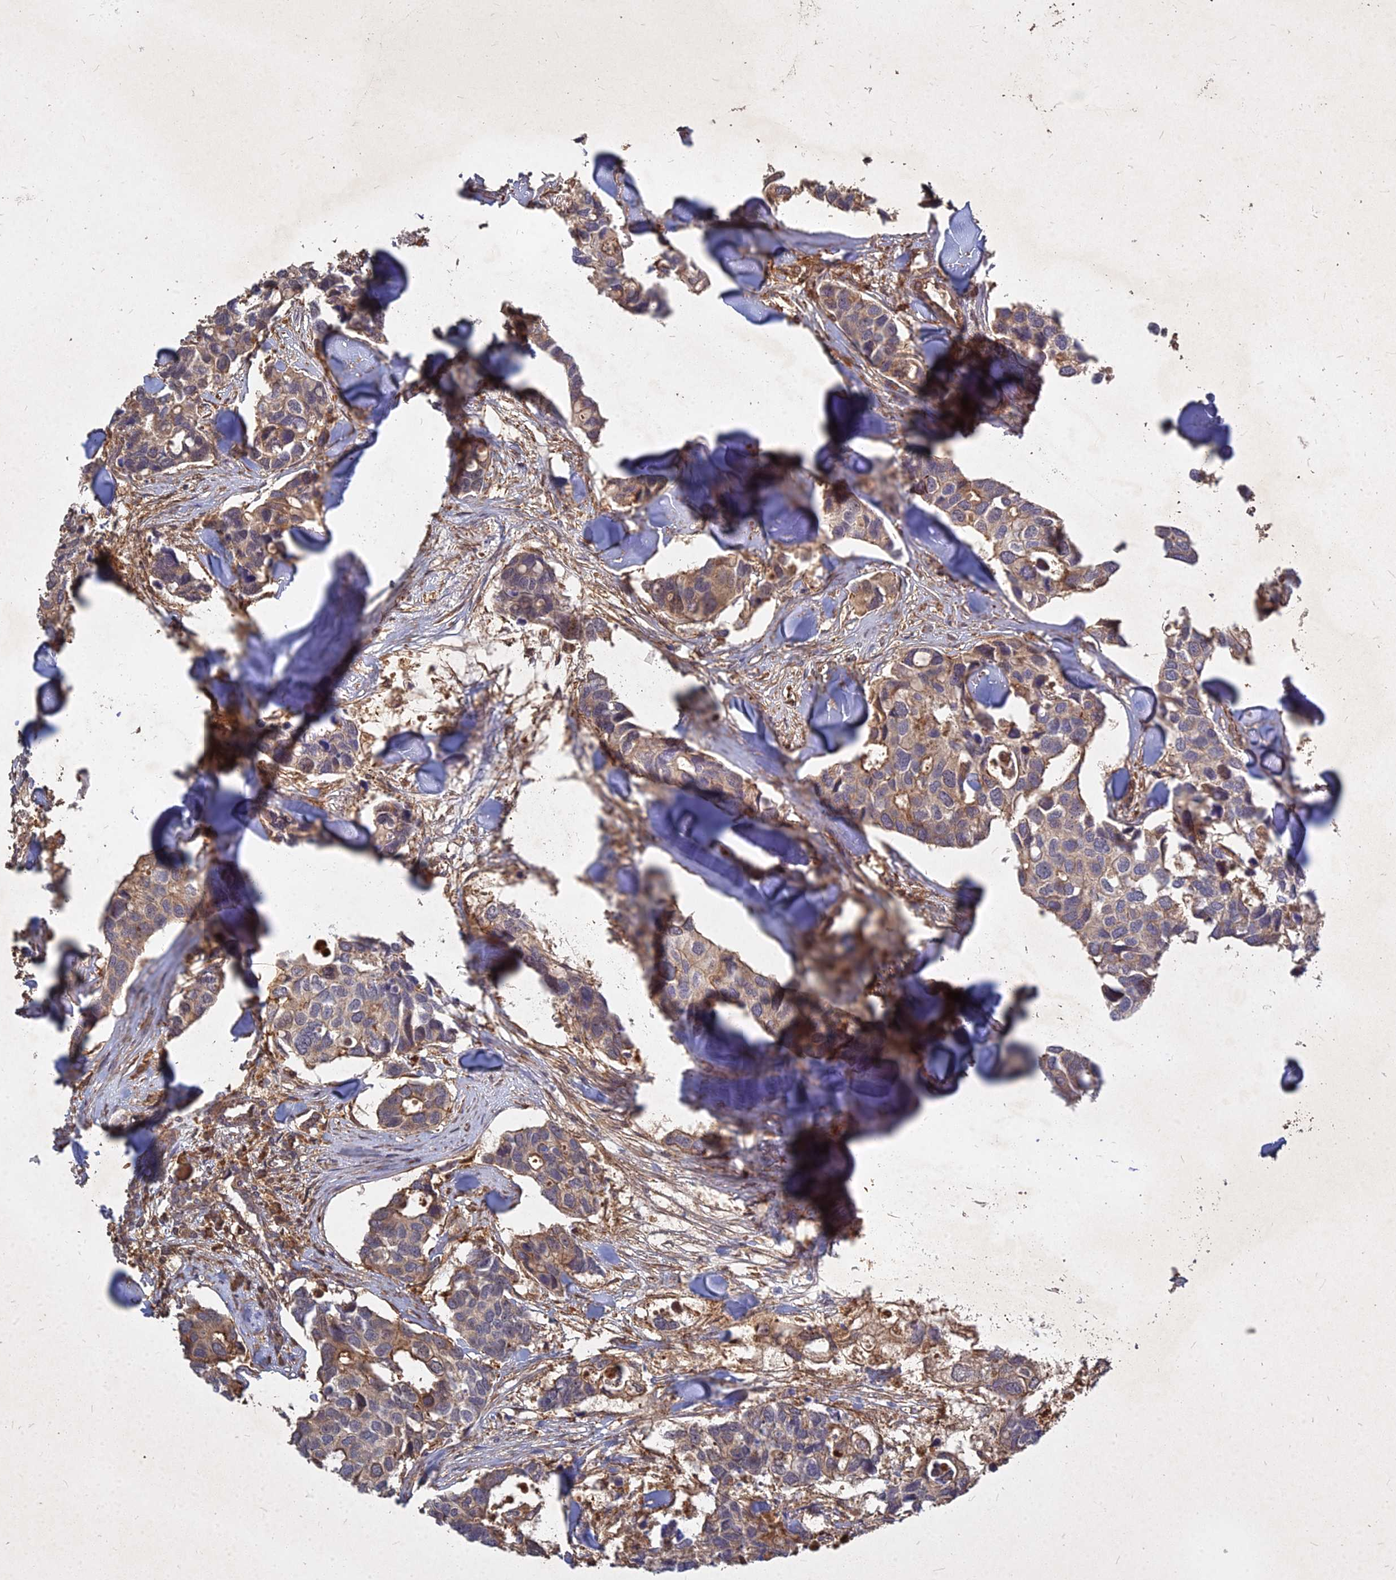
{"staining": {"intensity": "weak", "quantity": "<25%", "location": "cytoplasmic/membranous"}, "tissue": "breast cancer", "cell_type": "Tumor cells", "image_type": "cancer", "snomed": [{"axis": "morphology", "description": "Duct carcinoma"}, {"axis": "topography", "description": "Breast"}], "caption": "This photomicrograph is of invasive ductal carcinoma (breast) stained with immunohistochemistry (IHC) to label a protein in brown with the nuclei are counter-stained blue. There is no positivity in tumor cells. Nuclei are stained in blue.", "gene": "UBE2W", "patient": {"sex": "female", "age": 83}}